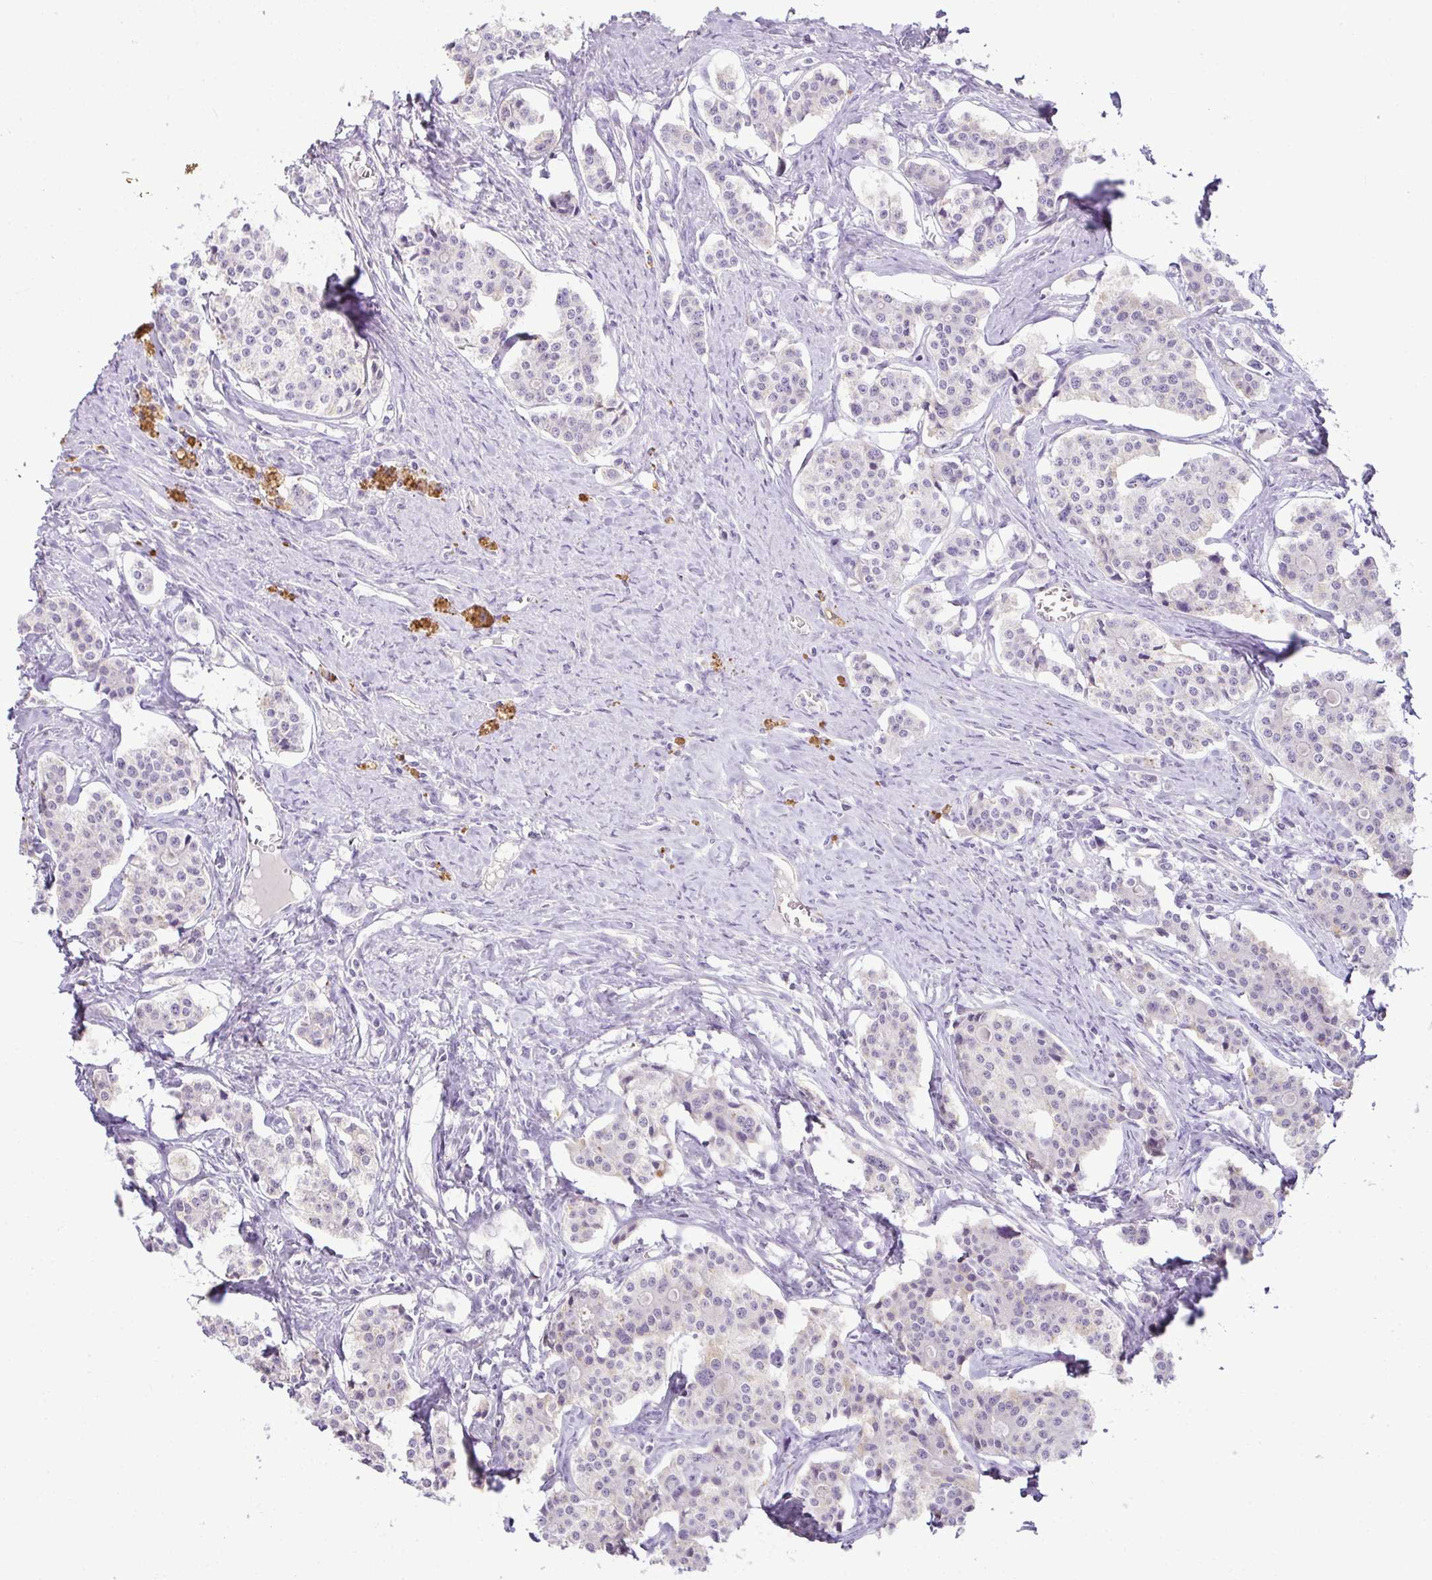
{"staining": {"intensity": "negative", "quantity": "none", "location": "none"}, "tissue": "carcinoid", "cell_type": "Tumor cells", "image_type": "cancer", "snomed": [{"axis": "morphology", "description": "Carcinoid, malignant, NOS"}, {"axis": "topography", "description": "Small intestine"}], "caption": "Human carcinoid stained for a protein using IHC exhibits no expression in tumor cells.", "gene": "CMPK1", "patient": {"sex": "male", "age": 63}}